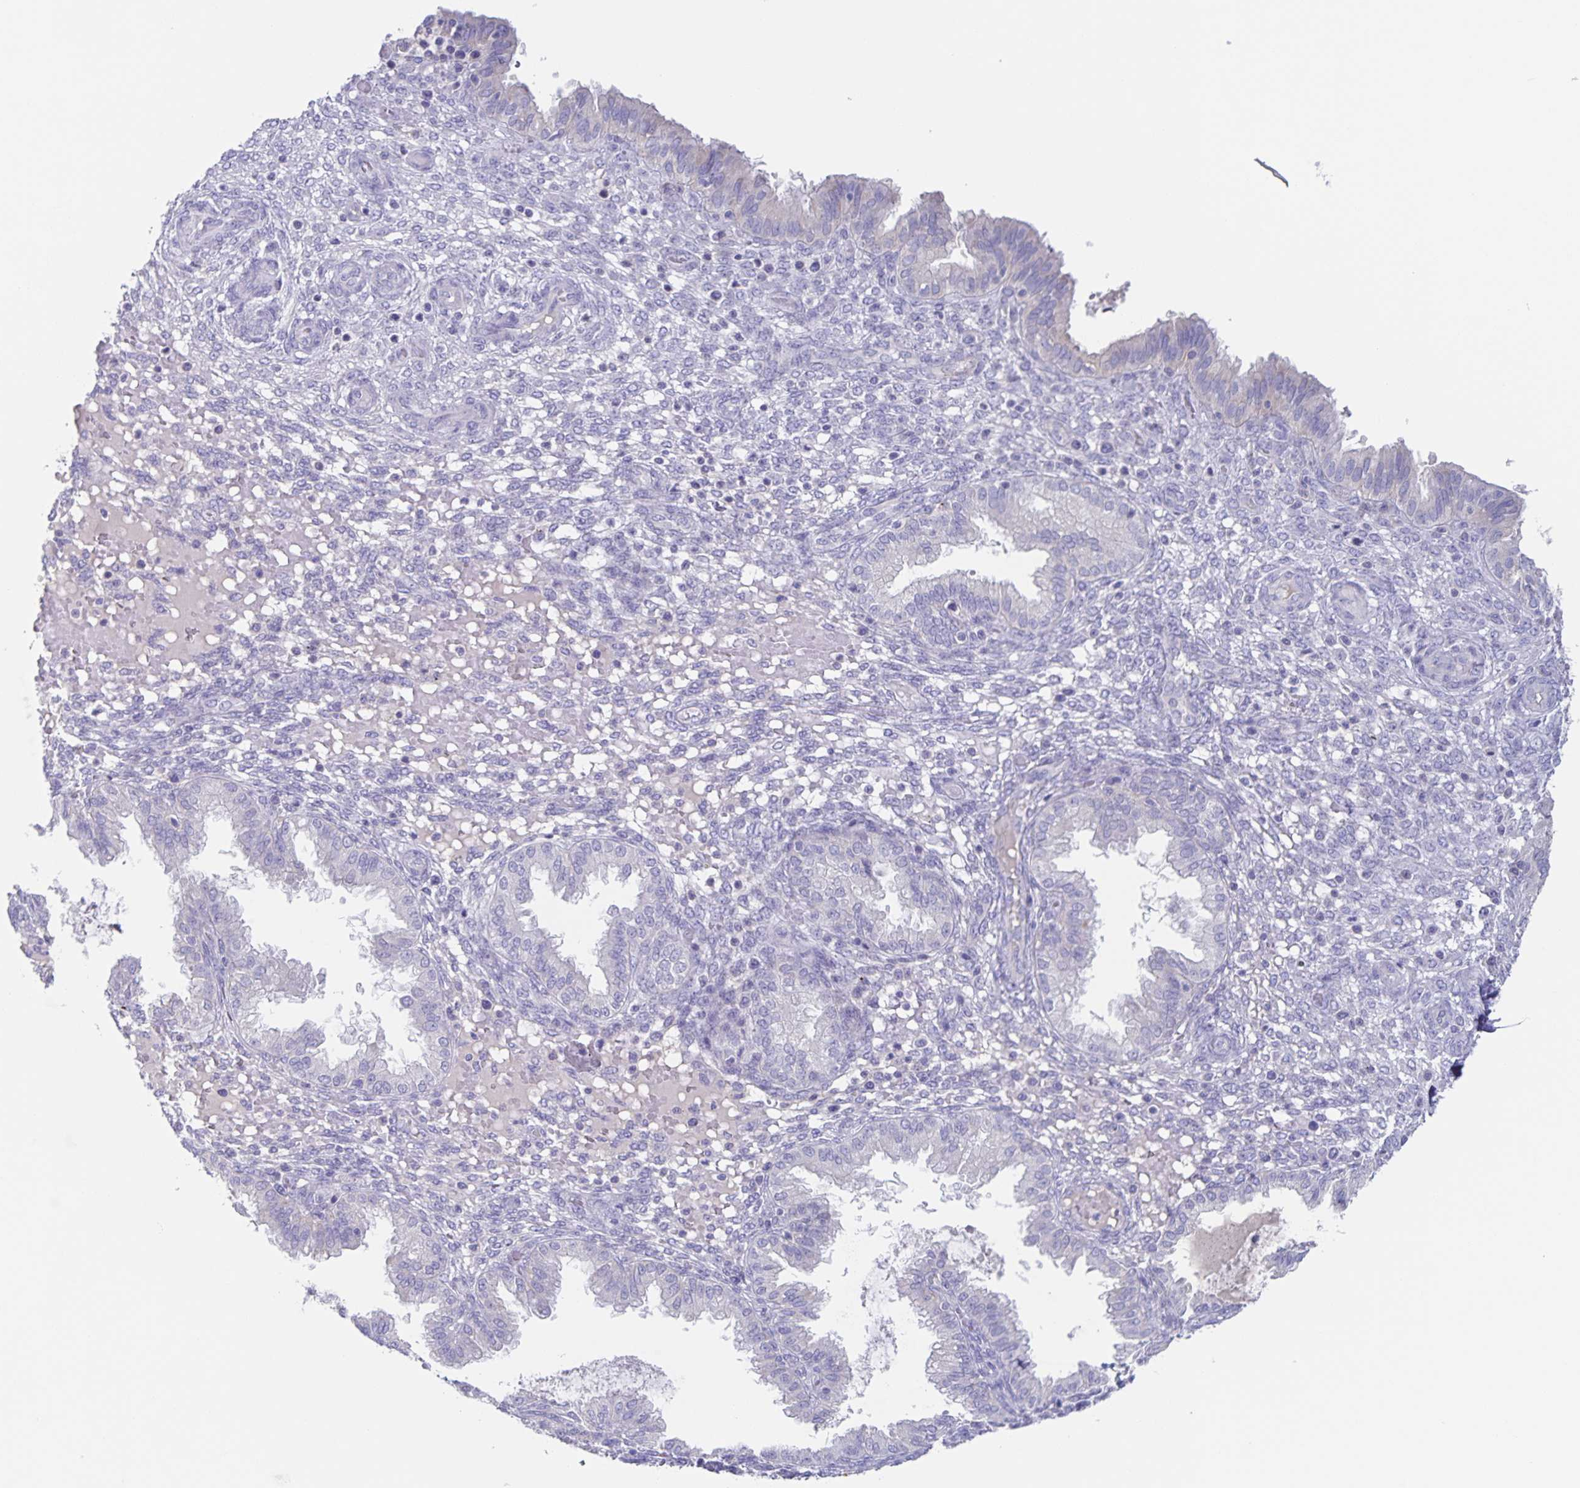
{"staining": {"intensity": "negative", "quantity": "none", "location": "none"}, "tissue": "endometrium", "cell_type": "Cells in endometrial stroma", "image_type": "normal", "snomed": [{"axis": "morphology", "description": "Normal tissue, NOS"}, {"axis": "topography", "description": "Endometrium"}], "caption": "Immunohistochemistry histopathology image of benign human endometrium stained for a protein (brown), which displays no expression in cells in endometrial stroma.", "gene": "RPL36A", "patient": {"sex": "female", "age": 33}}